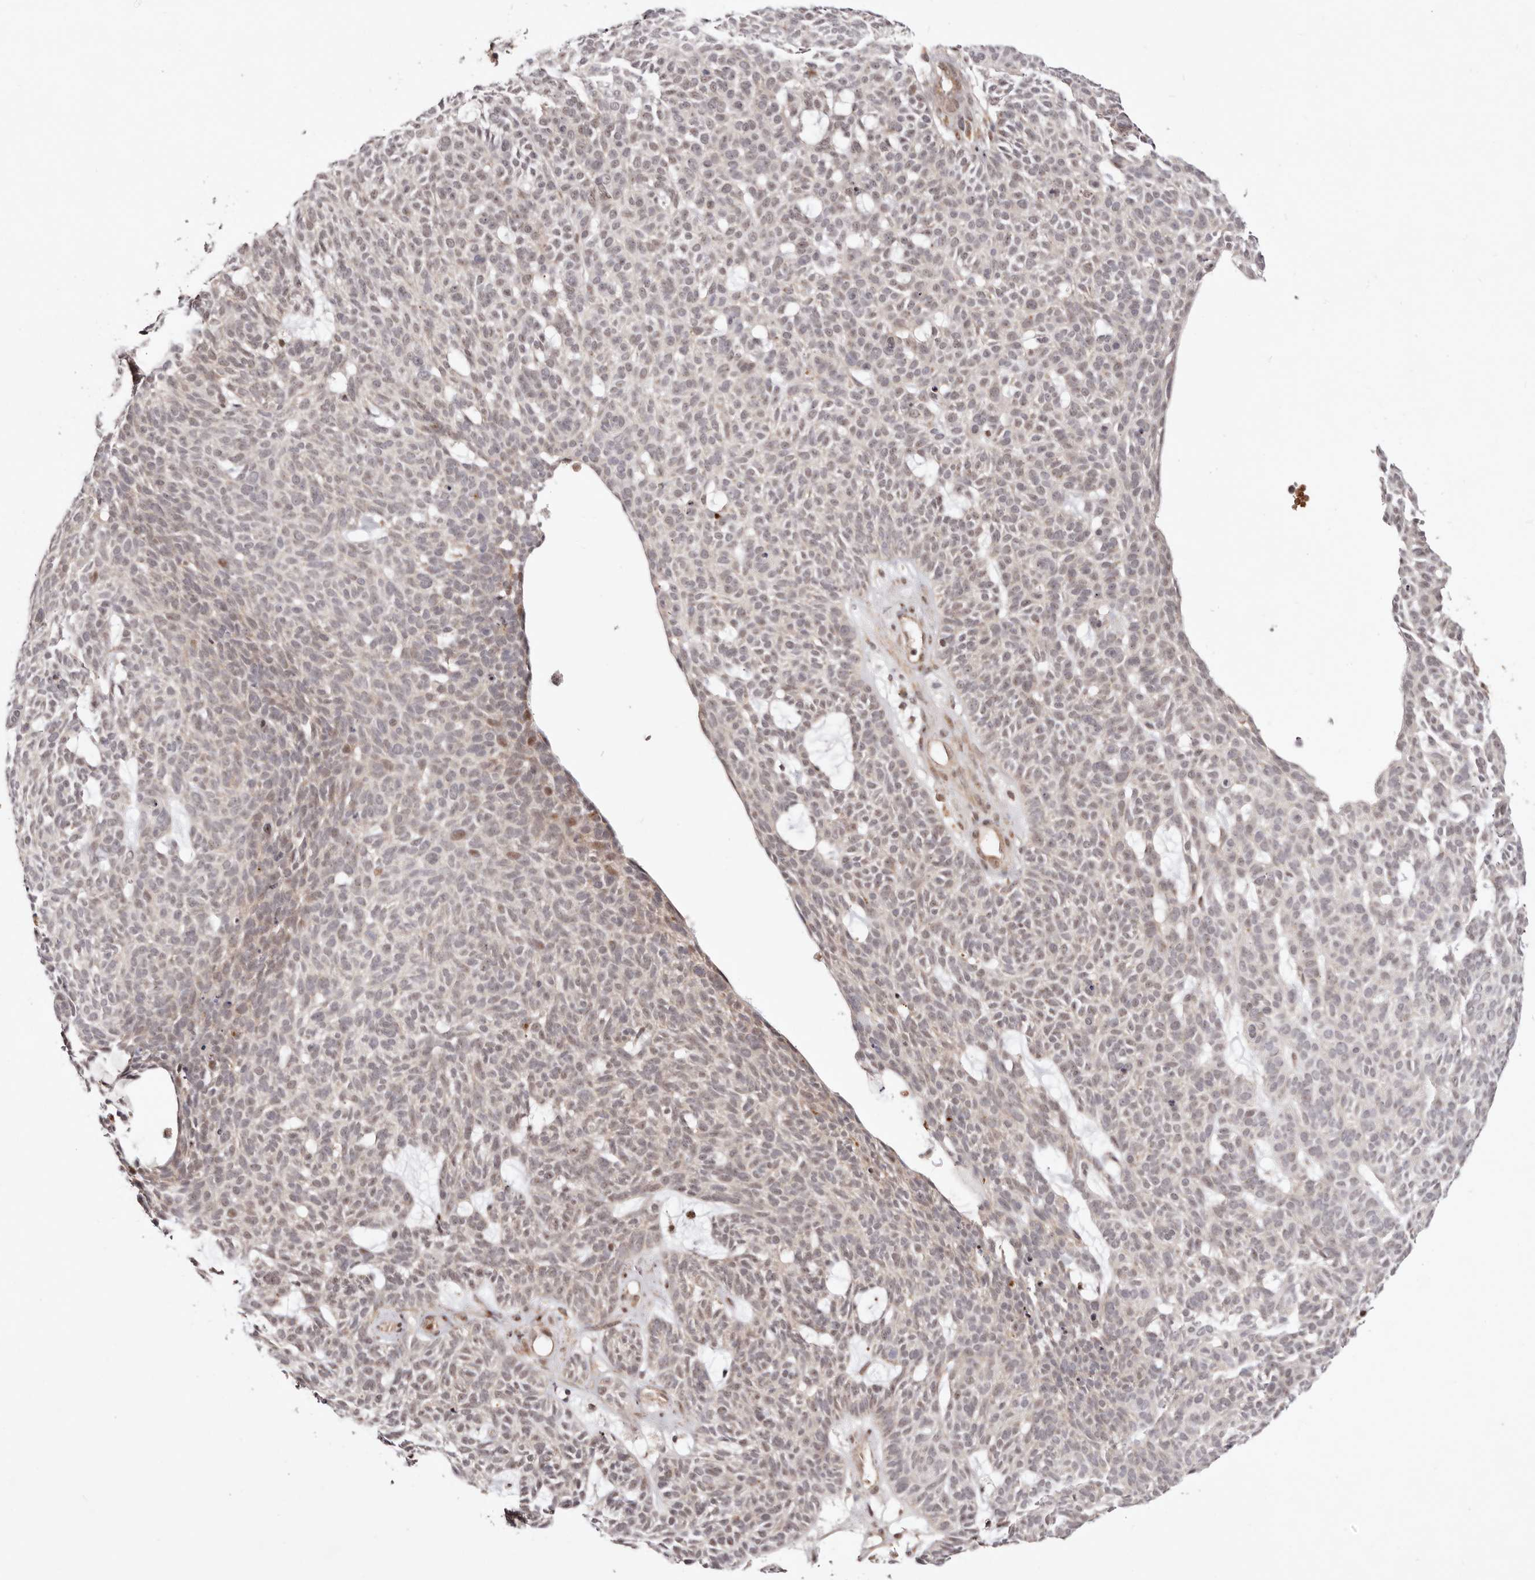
{"staining": {"intensity": "moderate", "quantity": "<25%", "location": "nuclear"}, "tissue": "skin cancer", "cell_type": "Tumor cells", "image_type": "cancer", "snomed": [{"axis": "morphology", "description": "Squamous cell carcinoma, NOS"}, {"axis": "topography", "description": "Skin"}], "caption": "Skin cancer (squamous cell carcinoma) stained for a protein (brown) reveals moderate nuclear positive positivity in about <25% of tumor cells.", "gene": "WRN", "patient": {"sex": "female", "age": 90}}